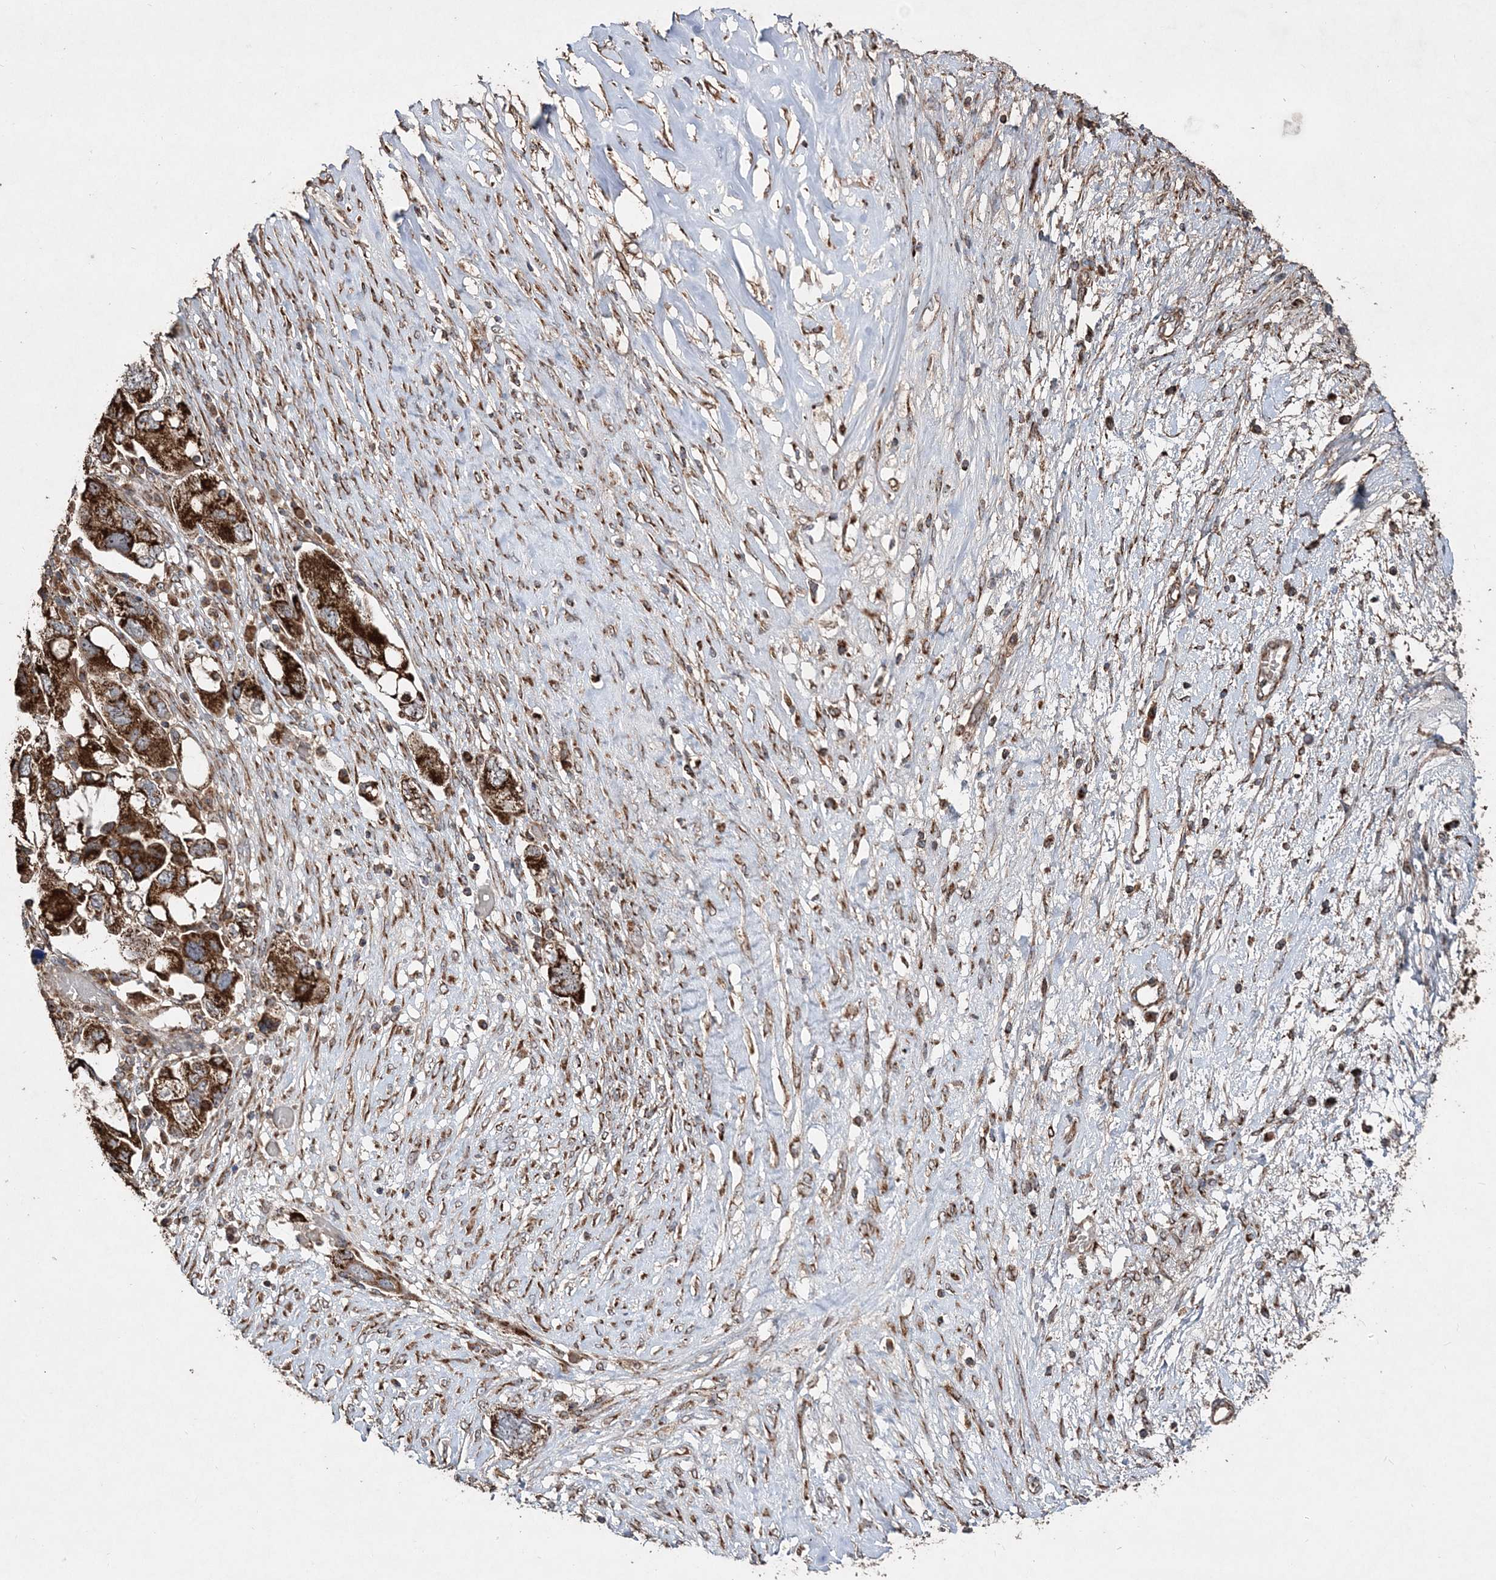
{"staining": {"intensity": "strong", "quantity": ">75%", "location": "cytoplasmic/membranous"}, "tissue": "ovarian cancer", "cell_type": "Tumor cells", "image_type": "cancer", "snomed": [{"axis": "morphology", "description": "Carcinoma, NOS"}, {"axis": "morphology", "description": "Cystadenocarcinoma, serous, NOS"}, {"axis": "topography", "description": "Ovary"}], "caption": "Carcinoma (ovarian) stained with DAB immunohistochemistry exhibits high levels of strong cytoplasmic/membranous positivity in approximately >75% of tumor cells. Using DAB (brown) and hematoxylin (blue) stains, captured at high magnification using brightfield microscopy.", "gene": "POC5", "patient": {"sex": "female", "age": 69}}